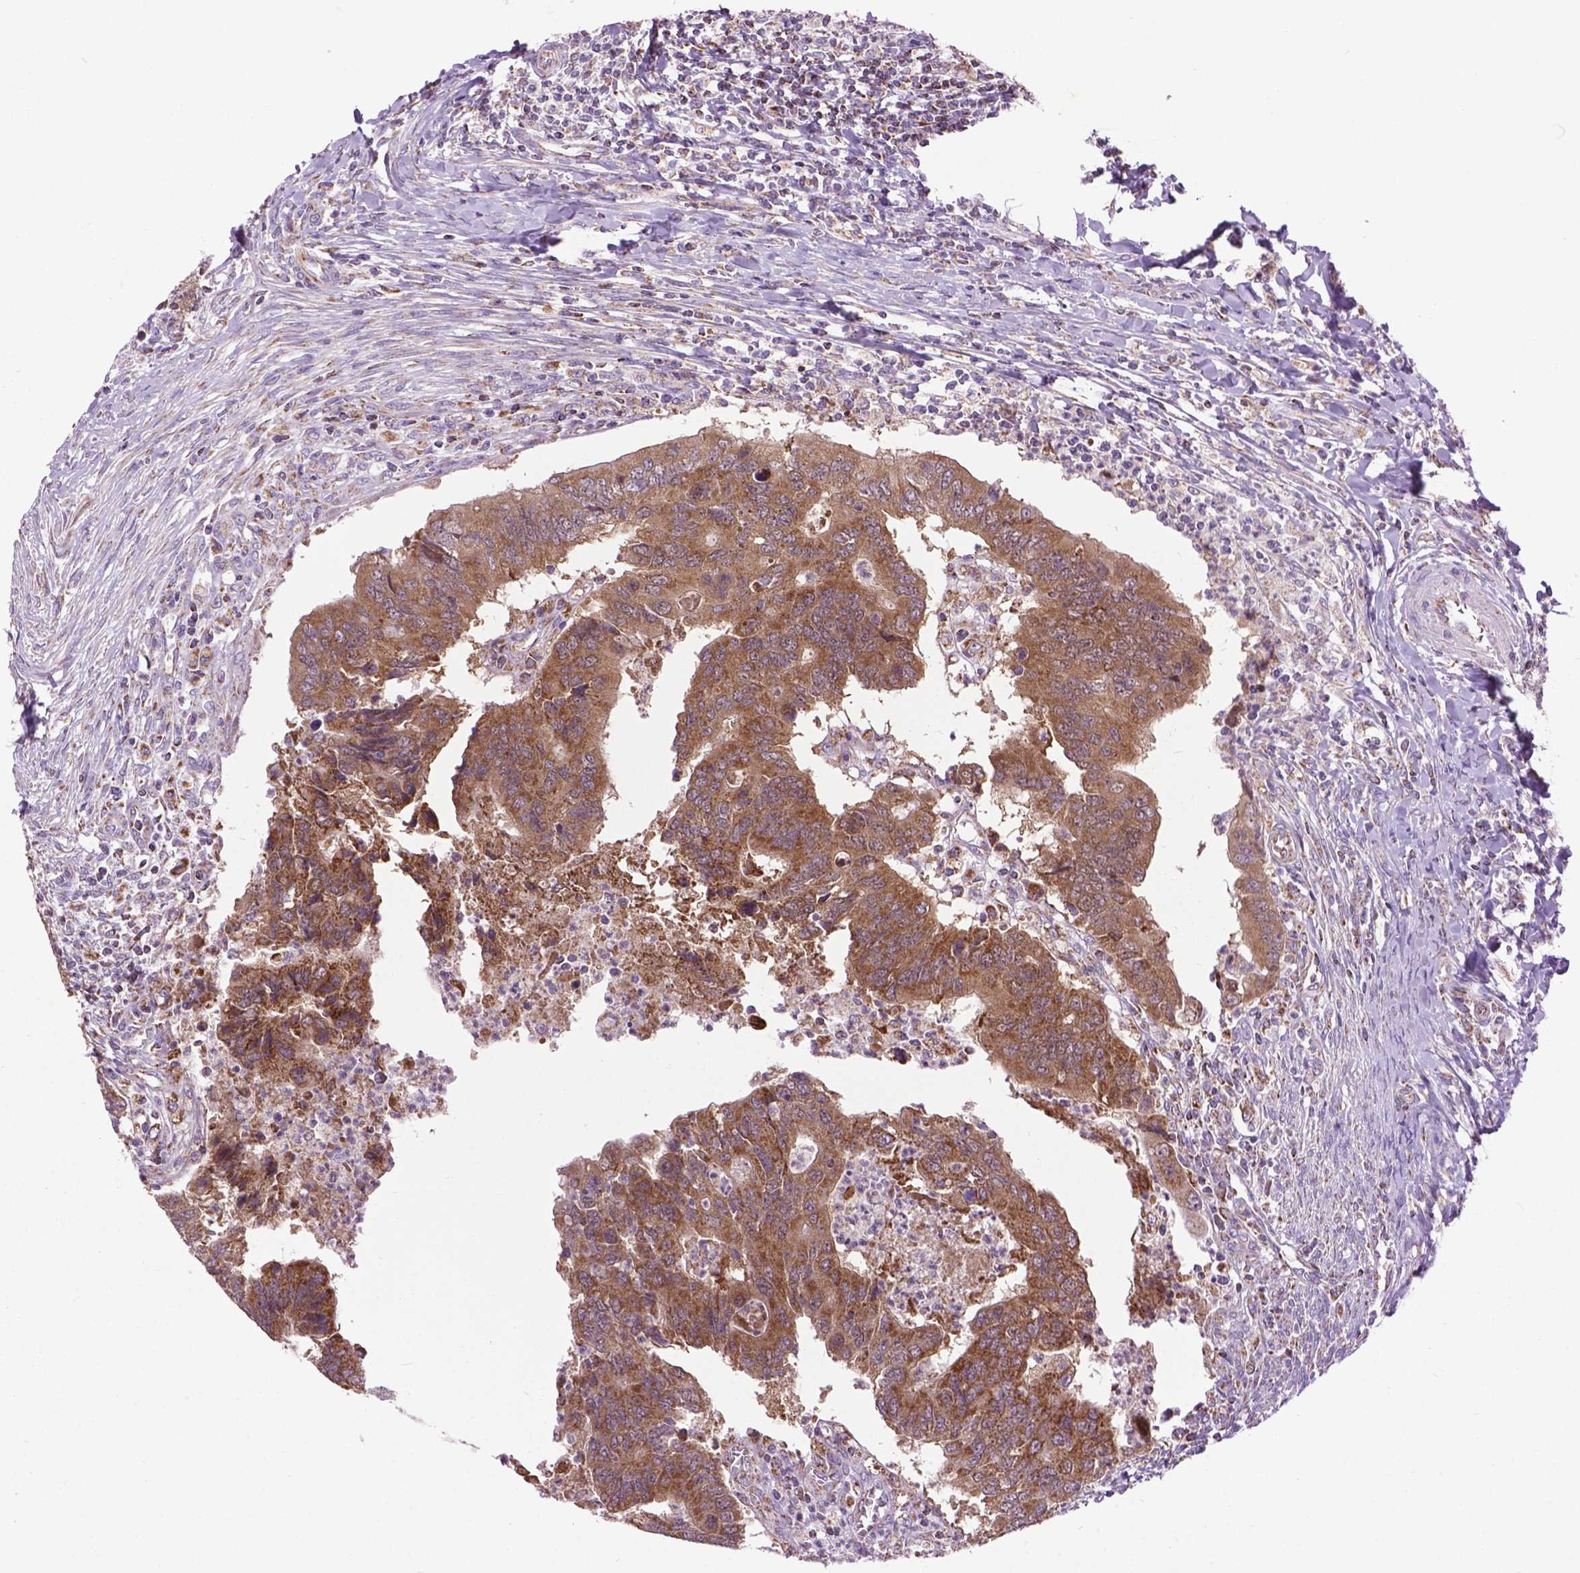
{"staining": {"intensity": "moderate", "quantity": ">75%", "location": "cytoplasmic/membranous"}, "tissue": "colorectal cancer", "cell_type": "Tumor cells", "image_type": "cancer", "snomed": [{"axis": "morphology", "description": "Adenocarcinoma, NOS"}, {"axis": "topography", "description": "Colon"}], "caption": "Adenocarcinoma (colorectal) stained for a protein demonstrates moderate cytoplasmic/membranous positivity in tumor cells.", "gene": "PYCR3", "patient": {"sex": "female", "age": 67}}